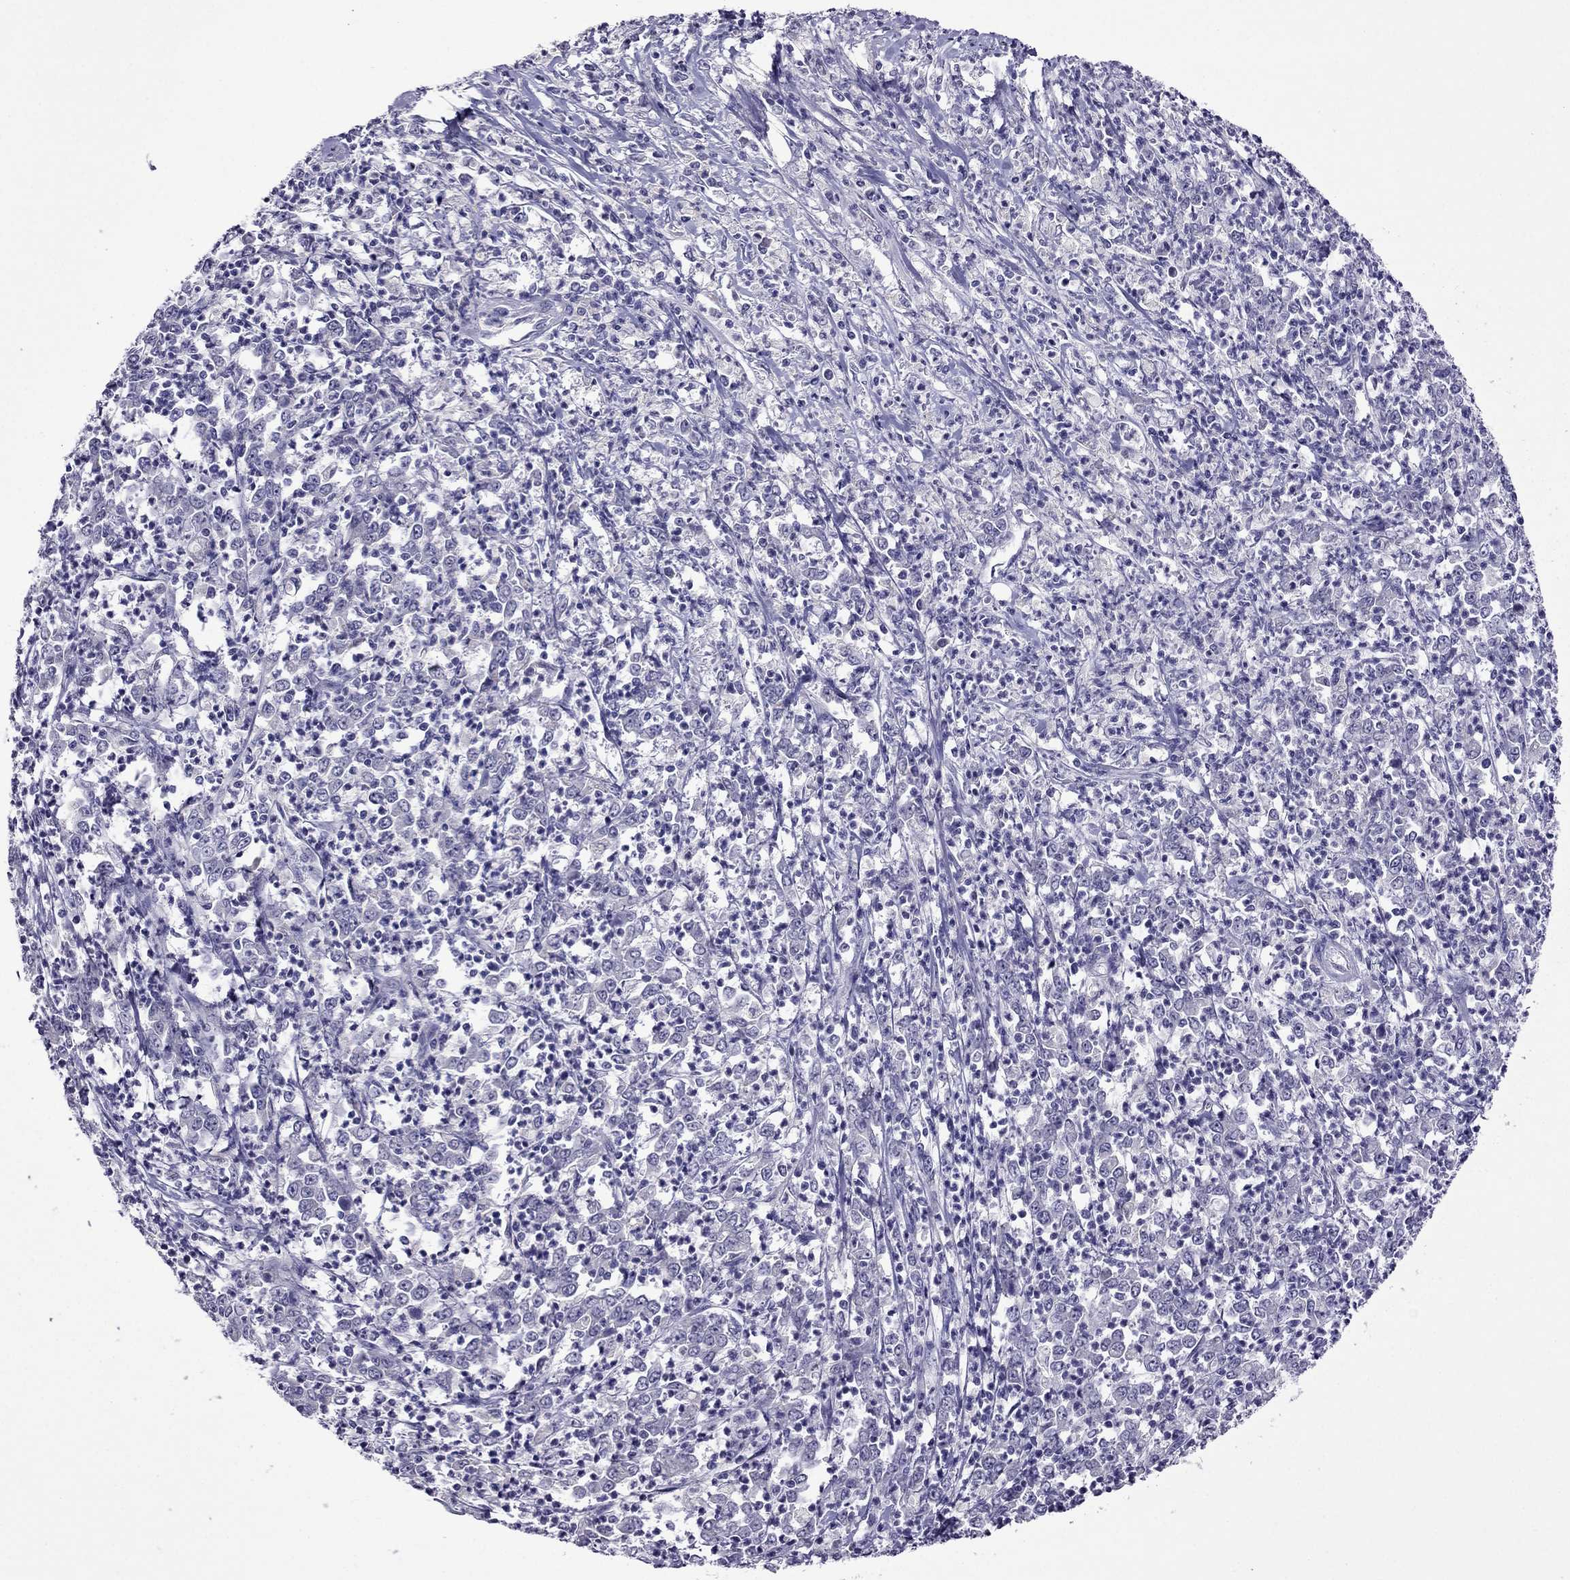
{"staining": {"intensity": "negative", "quantity": "none", "location": "none"}, "tissue": "stomach cancer", "cell_type": "Tumor cells", "image_type": "cancer", "snomed": [{"axis": "morphology", "description": "Adenocarcinoma, NOS"}, {"axis": "topography", "description": "Stomach, lower"}], "caption": "DAB immunohistochemical staining of human stomach cancer exhibits no significant positivity in tumor cells.", "gene": "SPTBN4", "patient": {"sex": "female", "age": 71}}